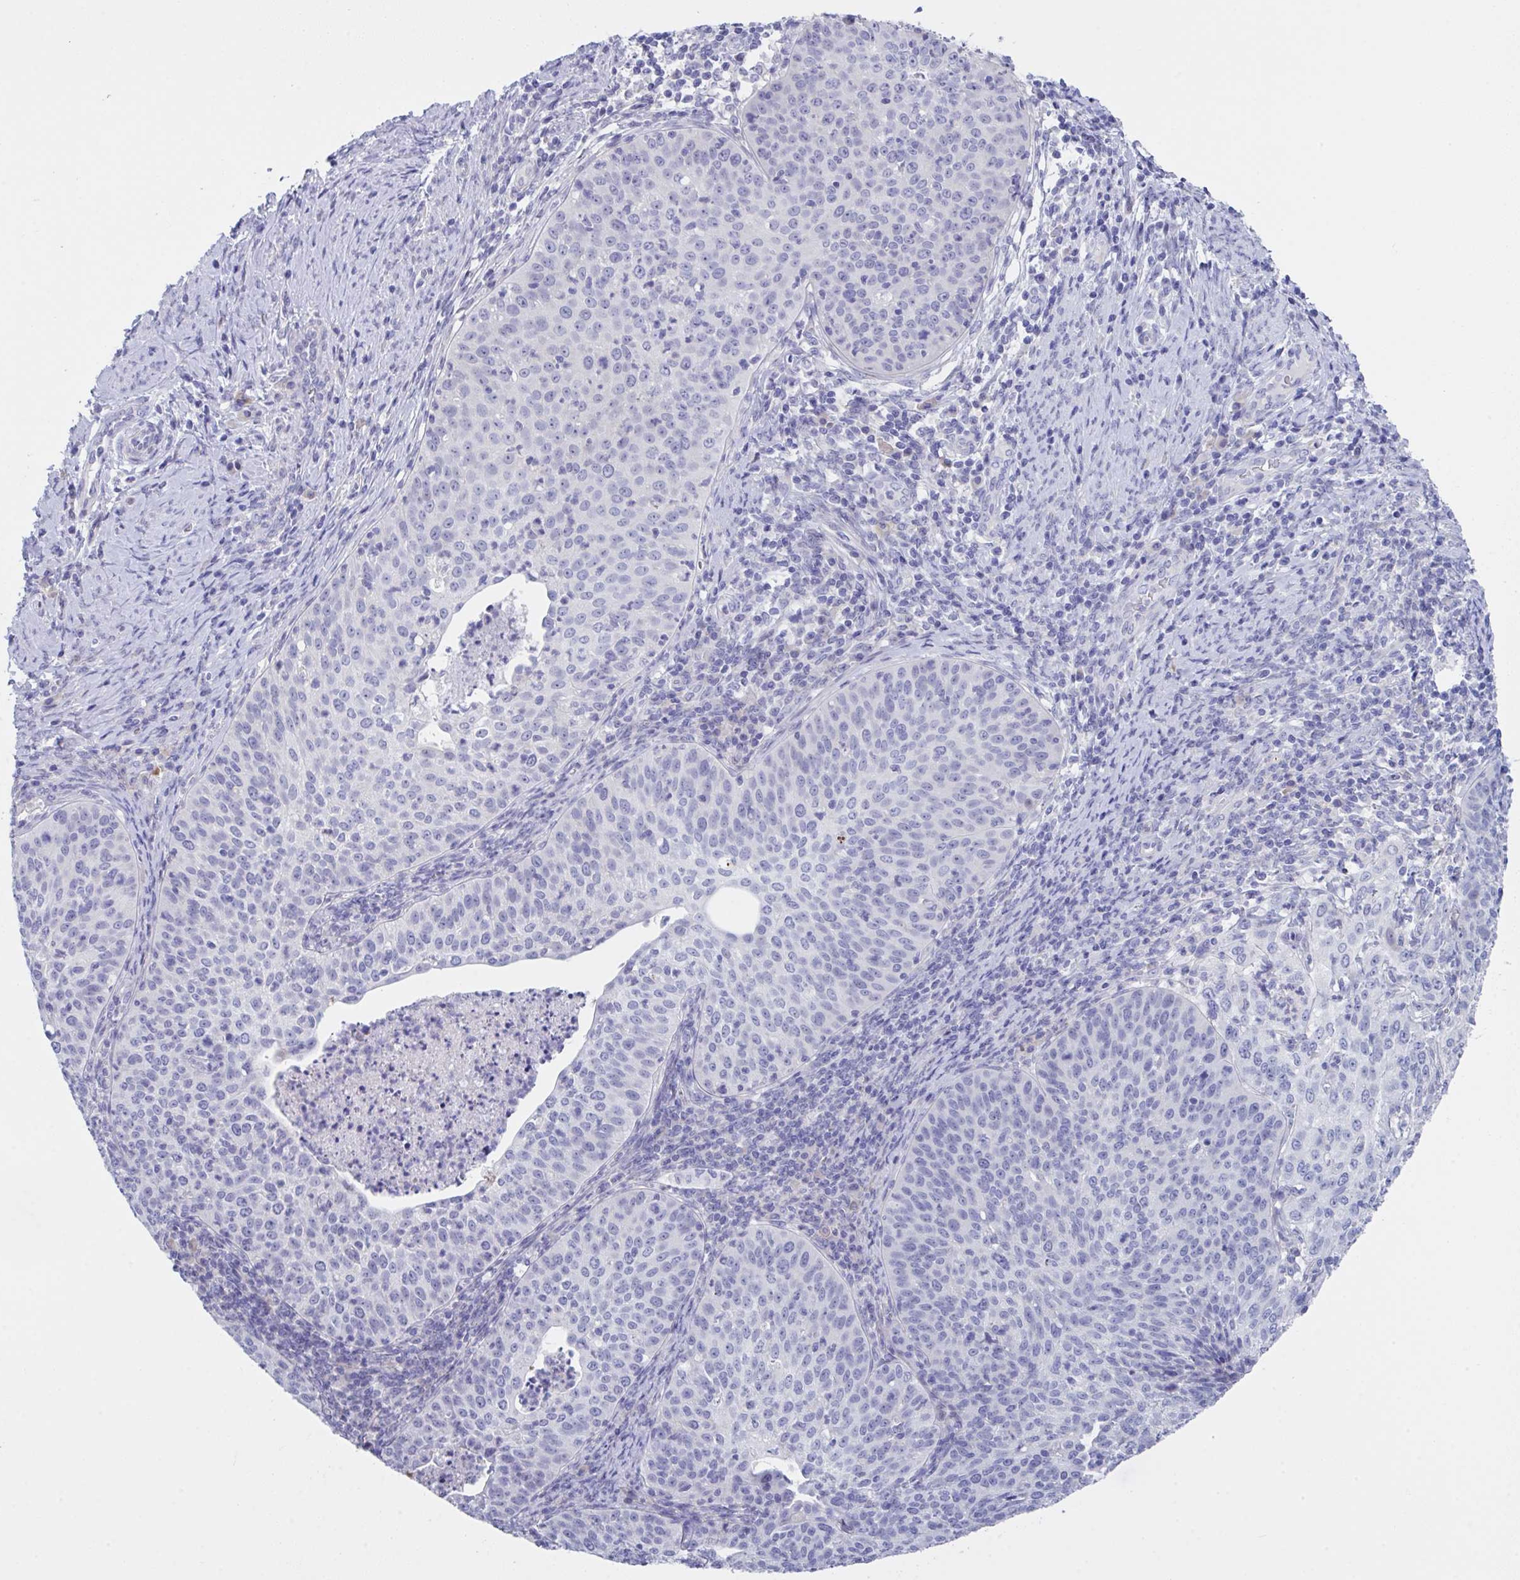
{"staining": {"intensity": "negative", "quantity": "none", "location": "none"}, "tissue": "cervical cancer", "cell_type": "Tumor cells", "image_type": "cancer", "snomed": [{"axis": "morphology", "description": "Squamous cell carcinoma, NOS"}, {"axis": "topography", "description": "Cervix"}], "caption": "This is an immunohistochemistry (IHC) image of human cervical cancer. There is no positivity in tumor cells.", "gene": "FBXO47", "patient": {"sex": "female", "age": 30}}